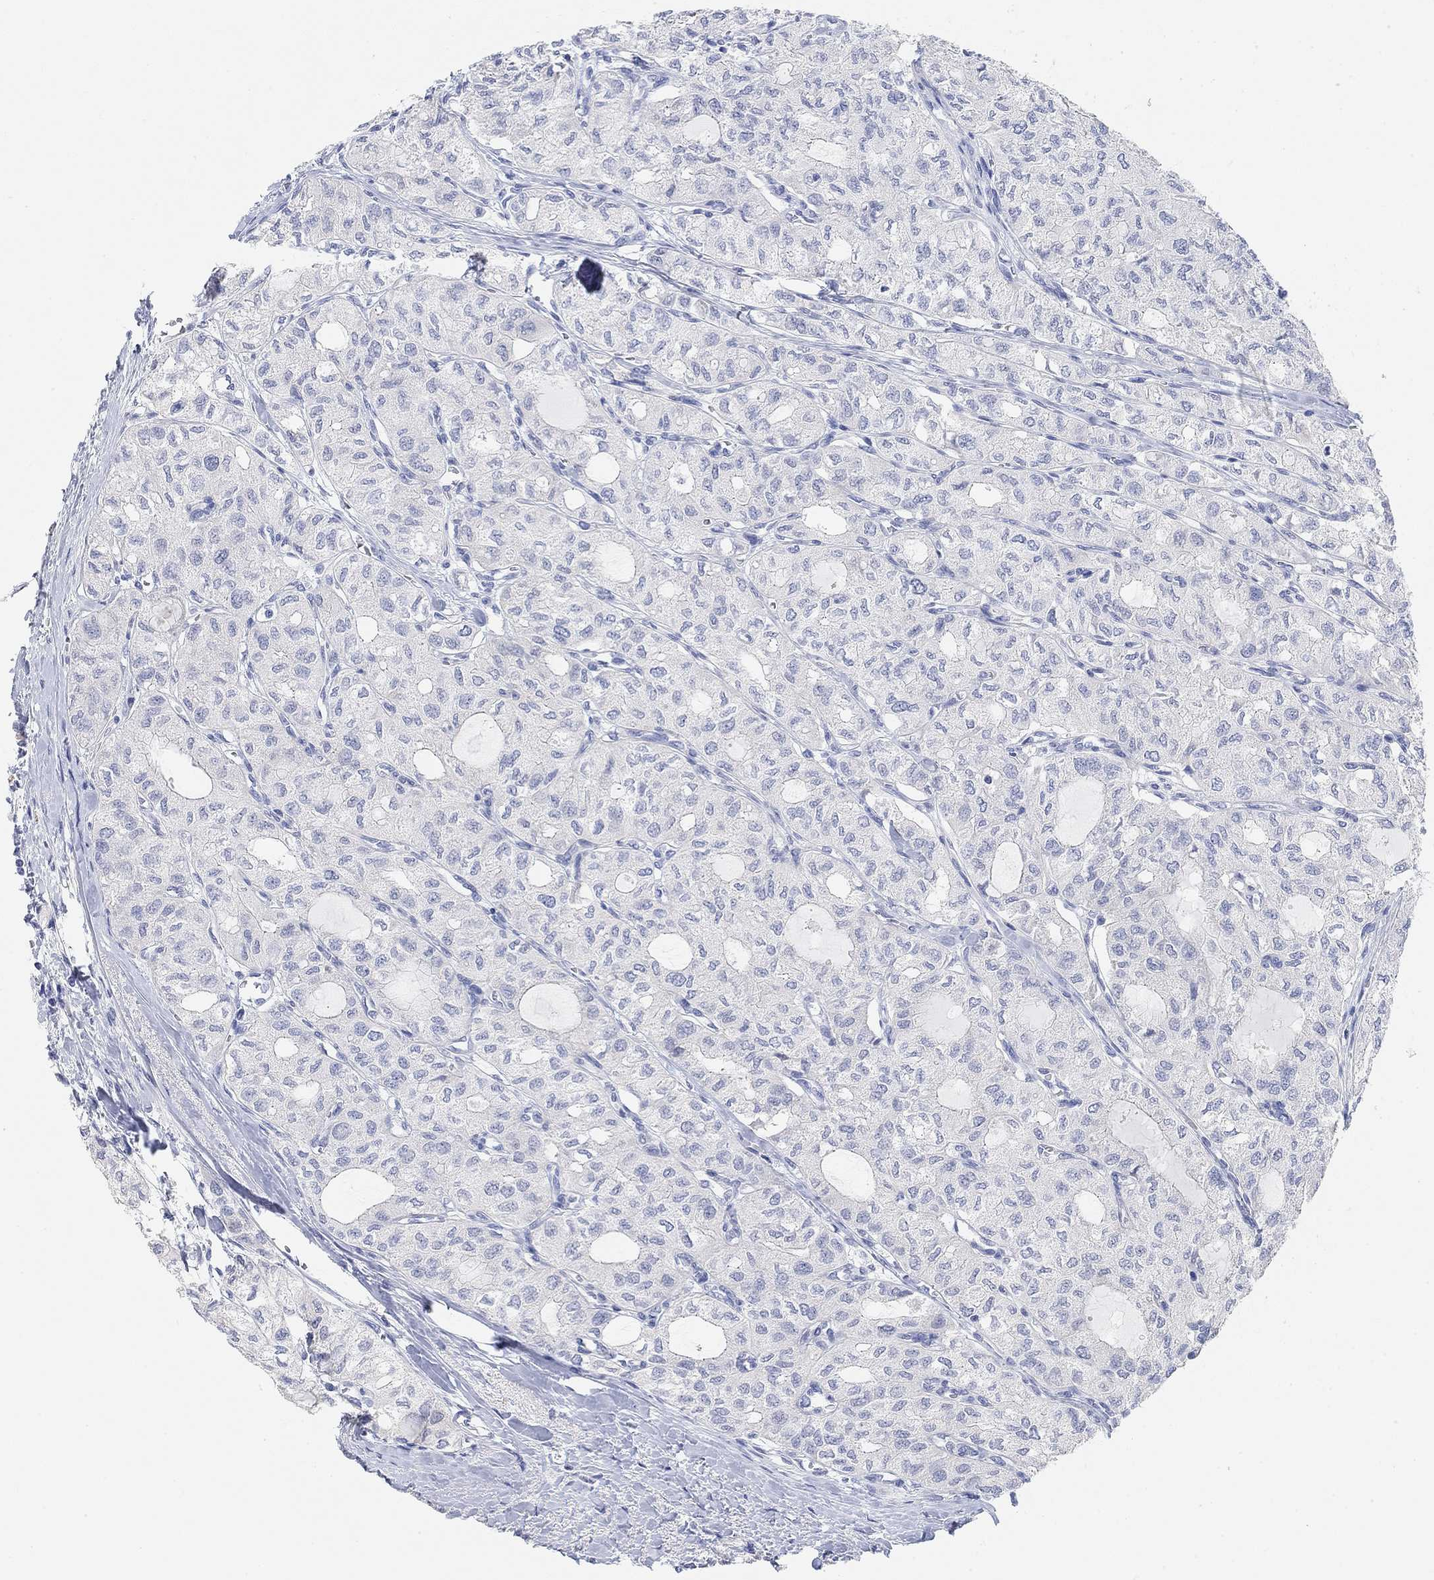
{"staining": {"intensity": "negative", "quantity": "none", "location": "none"}, "tissue": "thyroid cancer", "cell_type": "Tumor cells", "image_type": "cancer", "snomed": [{"axis": "morphology", "description": "Follicular adenoma carcinoma, NOS"}, {"axis": "topography", "description": "Thyroid gland"}], "caption": "Follicular adenoma carcinoma (thyroid) was stained to show a protein in brown. There is no significant expression in tumor cells.", "gene": "VAT1L", "patient": {"sex": "male", "age": 75}}